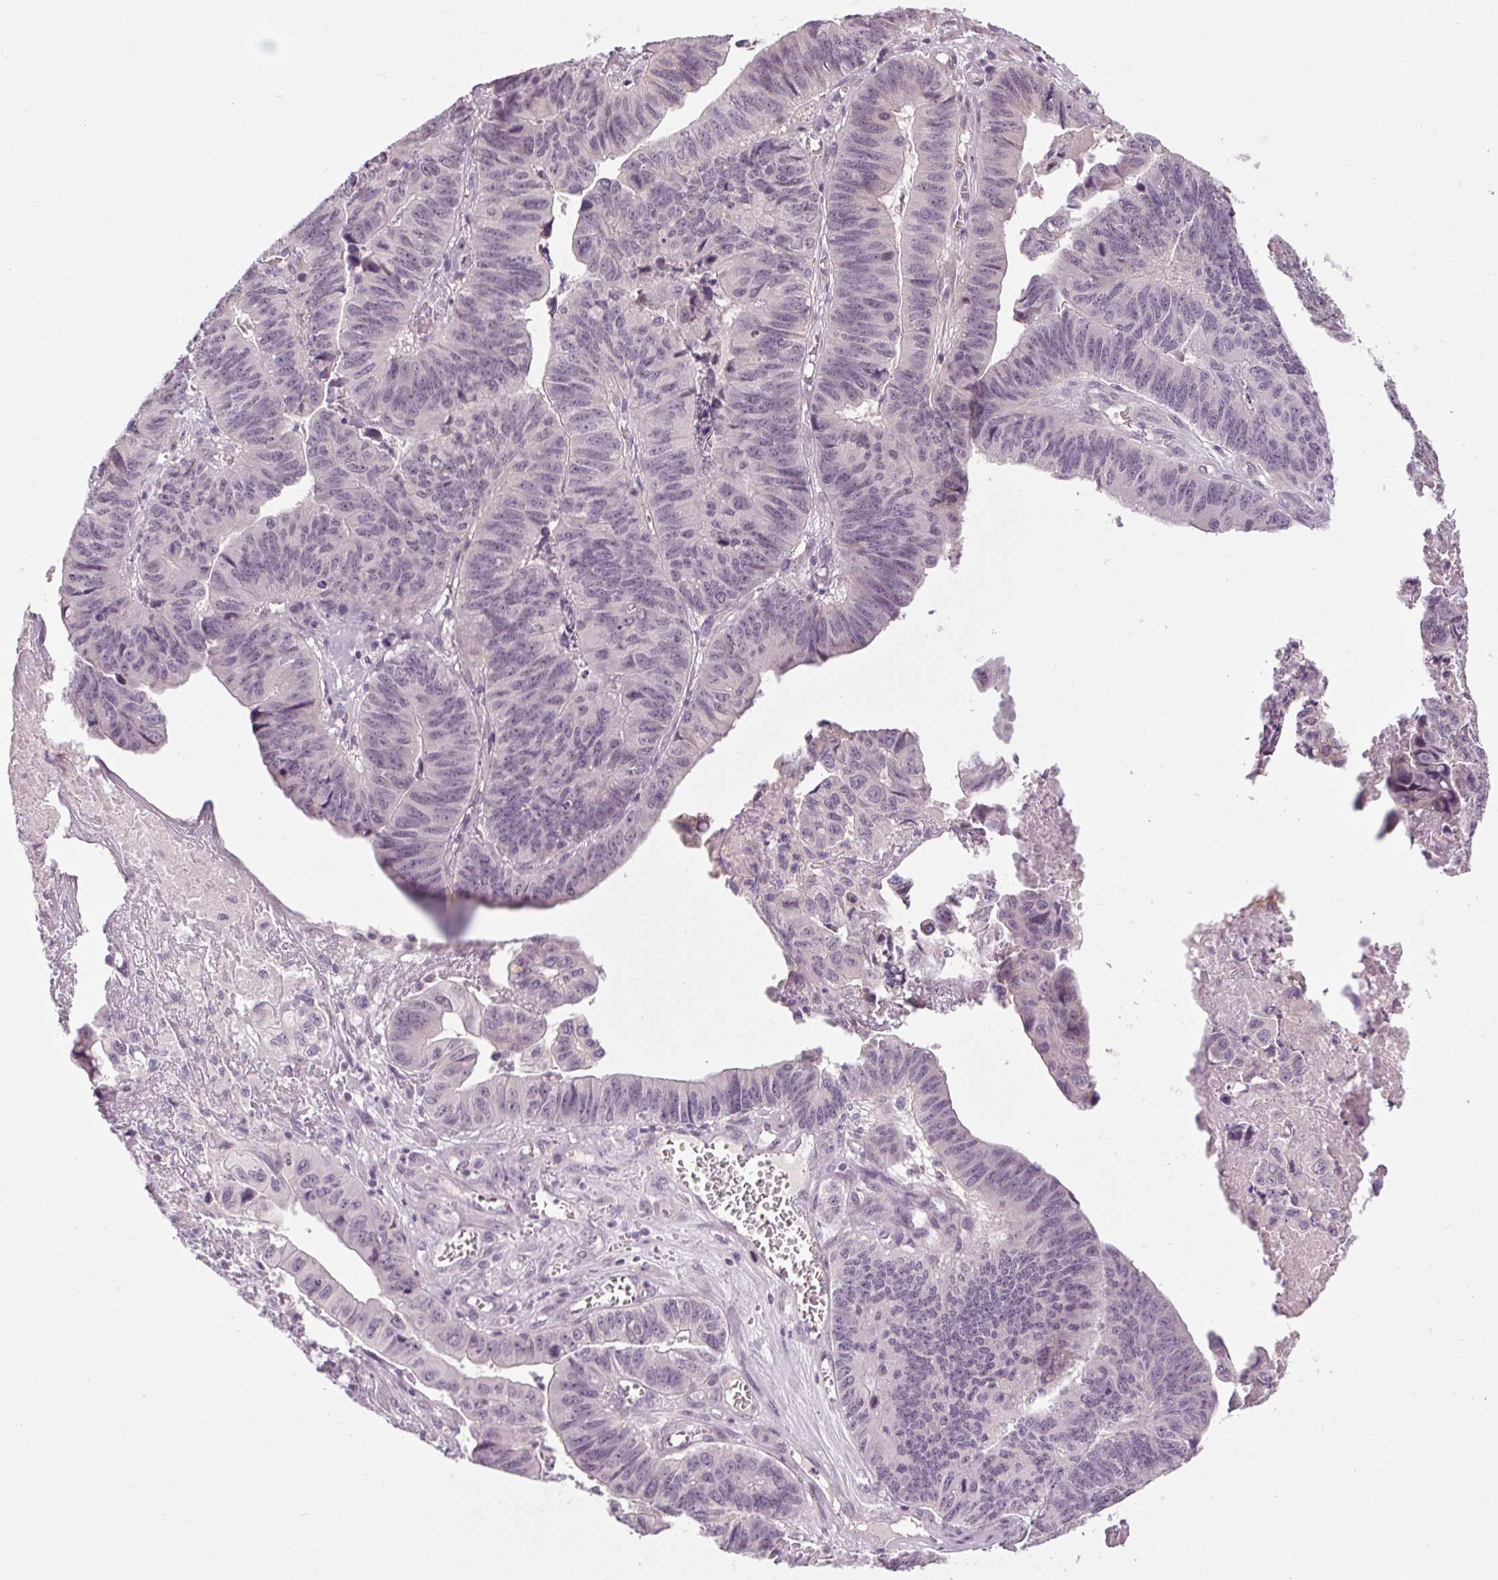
{"staining": {"intensity": "negative", "quantity": "none", "location": "none"}, "tissue": "stomach cancer", "cell_type": "Tumor cells", "image_type": "cancer", "snomed": [{"axis": "morphology", "description": "Adenocarcinoma, NOS"}, {"axis": "topography", "description": "Stomach, lower"}], "caption": "The histopathology image demonstrates no significant staining in tumor cells of stomach adenocarcinoma.", "gene": "KLHL40", "patient": {"sex": "male", "age": 77}}